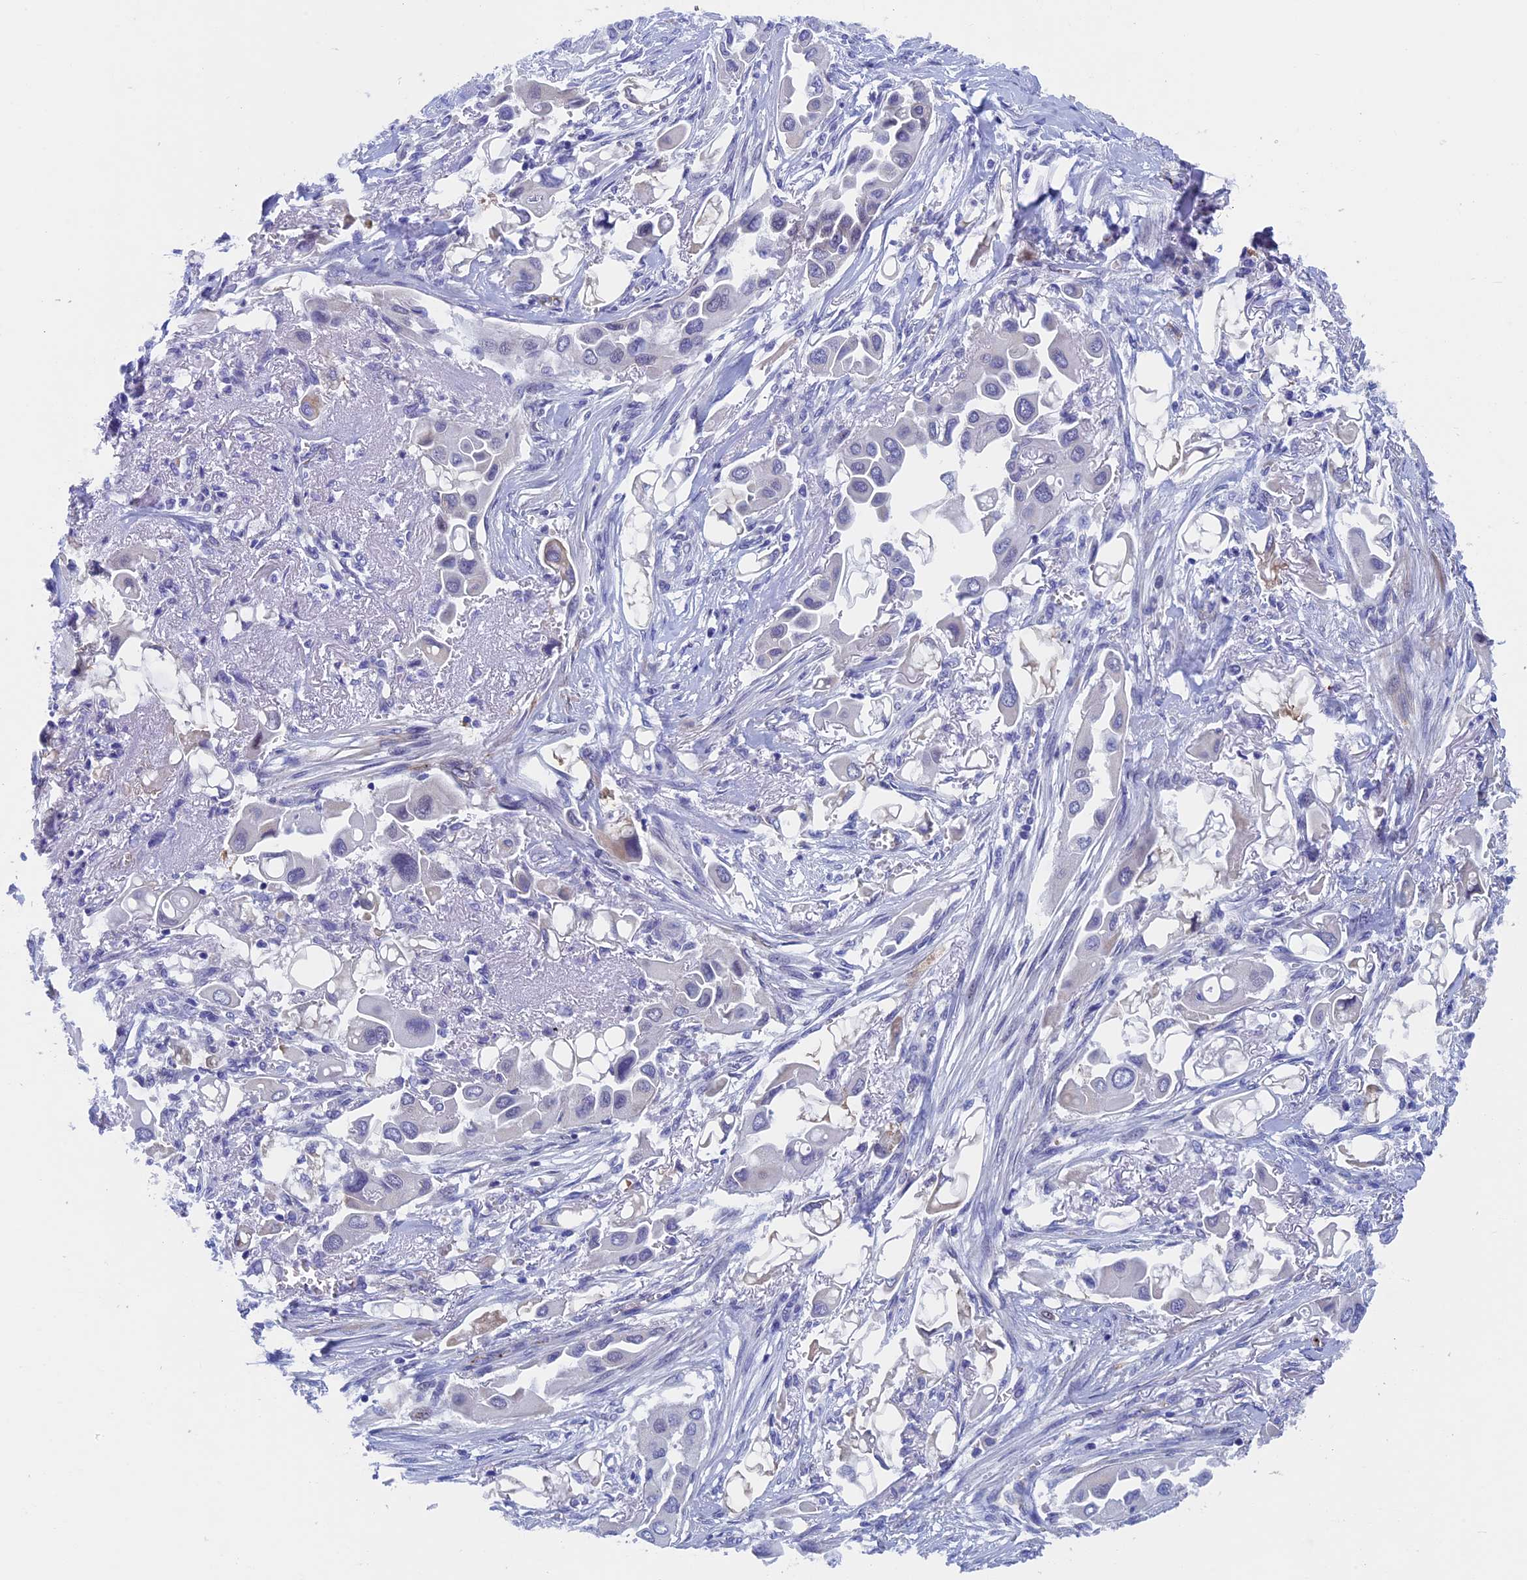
{"staining": {"intensity": "moderate", "quantity": "<25%", "location": "cytoplasmic/membranous"}, "tissue": "lung cancer", "cell_type": "Tumor cells", "image_type": "cancer", "snomed": [{"axis": "morphology", "description": "Adenocarcinoma, NOS"}, {"axis": "topography", "description": "Lung"}], "caption": "IHC image of neoplastic tissue: adenocarcinoma (lung) stained using IHC shows low levels of moderate protein expression localized specifically in the cytoplasmic/membranous of tumor cells, appearing as a cytoplasmic/membranous brown color.", "gene": "INSYN1", "patient": {"sex": "female", "age": 76}}